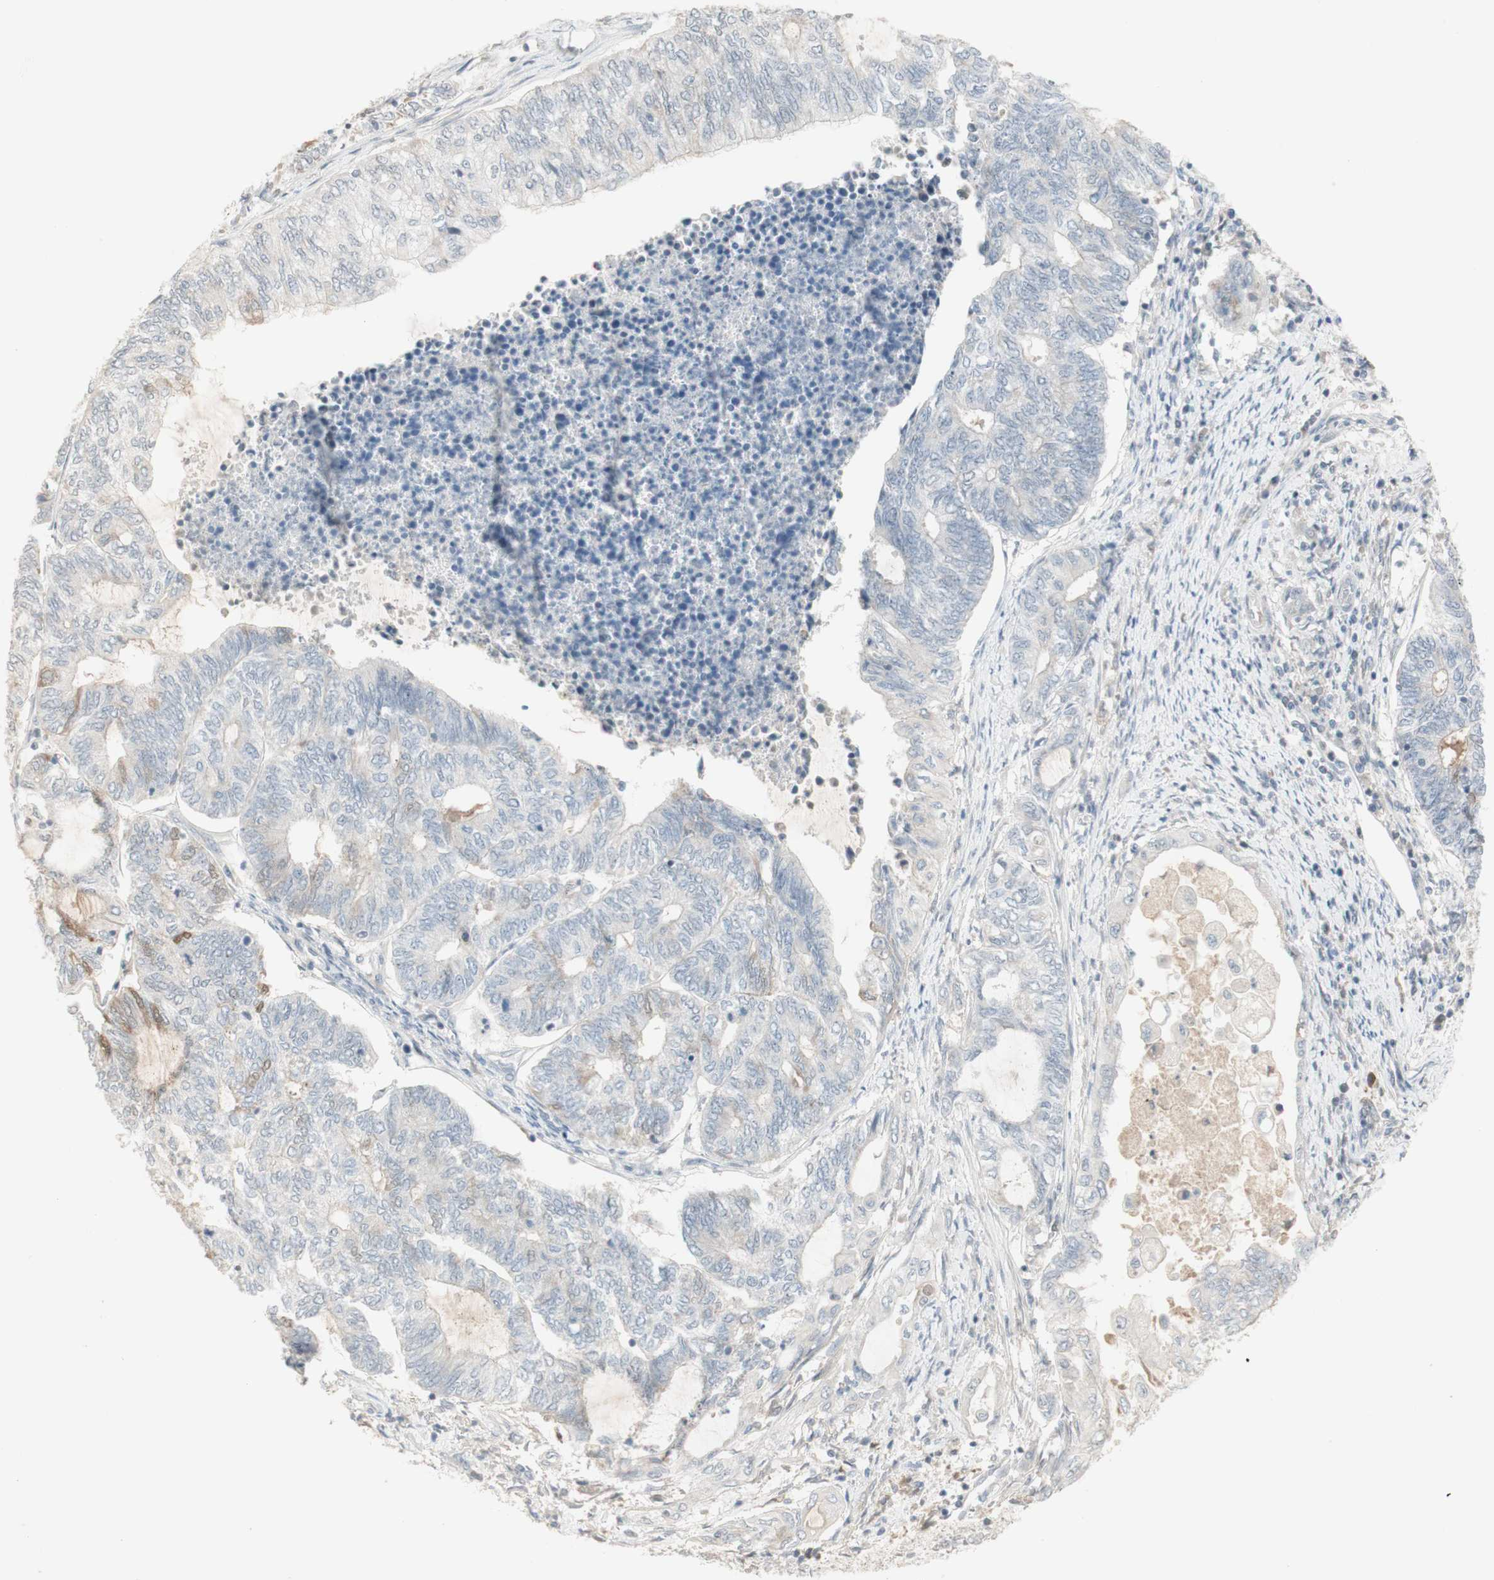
{"staining": {"intensity": "negative", "quantity": "none", "location": "none"}, "tissue": "endometrial cancer", "cell_type": "Tumor cells", "image_type": "cancer", "snomed": [{"axis": "morphology", "description": "Adenocarcinoma, NOS"}, {"axis": "topography", "description": "Uterus"}, {"axis": "topography", "description": "Endometrium"}], "caption": "Immunohistochemistry (IHC) micrograph of neoplastic tissue: human endometrial cancer (adenocarcinoma) stained with DAB (3,3'-diaminobenzidine) shows no significant protein positivity in tumor cells.", "gene": "PLCD4", "patient": {"sex": "female", "age": 70}}